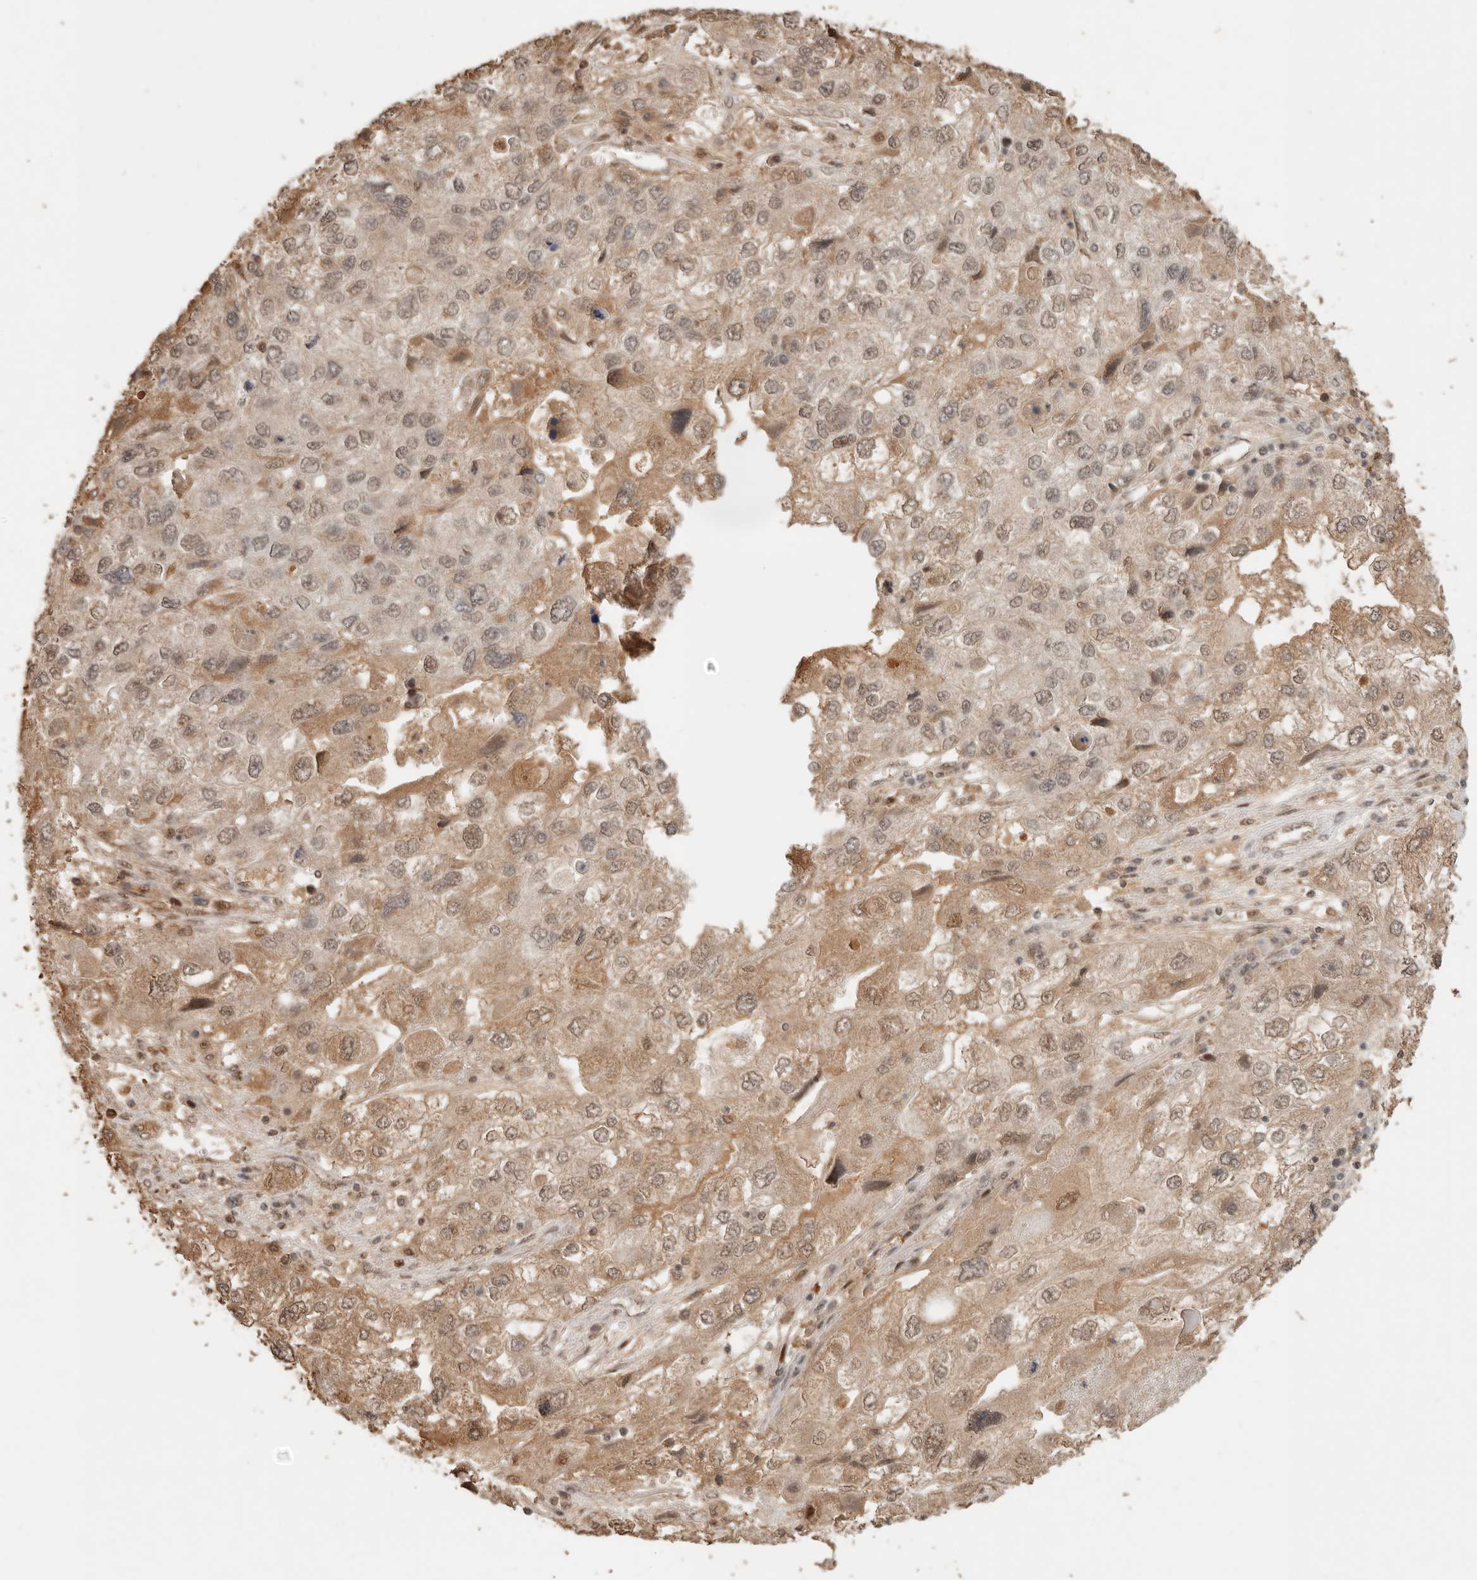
{"staining": {"intensity": "moderate", "quantity": ">75%", "location": "cytoplasmic/membranous,nuclear"}, "tissue": "endometrial cancer", "cell_type": "Tumor cells", "image_type": "cancer", "snomed": [{"axis": "morphology", "description": "Adenocarcinoma, NOS"}, {"axis": "topography", "description": "Endometrium"}], "caption": "This micrograph displays immunohistochemistry staining of human endometrial cancer, with medium moderate cytoplasmic/membranous and nuclear staining in about >75% of tumor cells.", "gene": "NPAS2", "patient": {"sex": "female", "age": 49}}